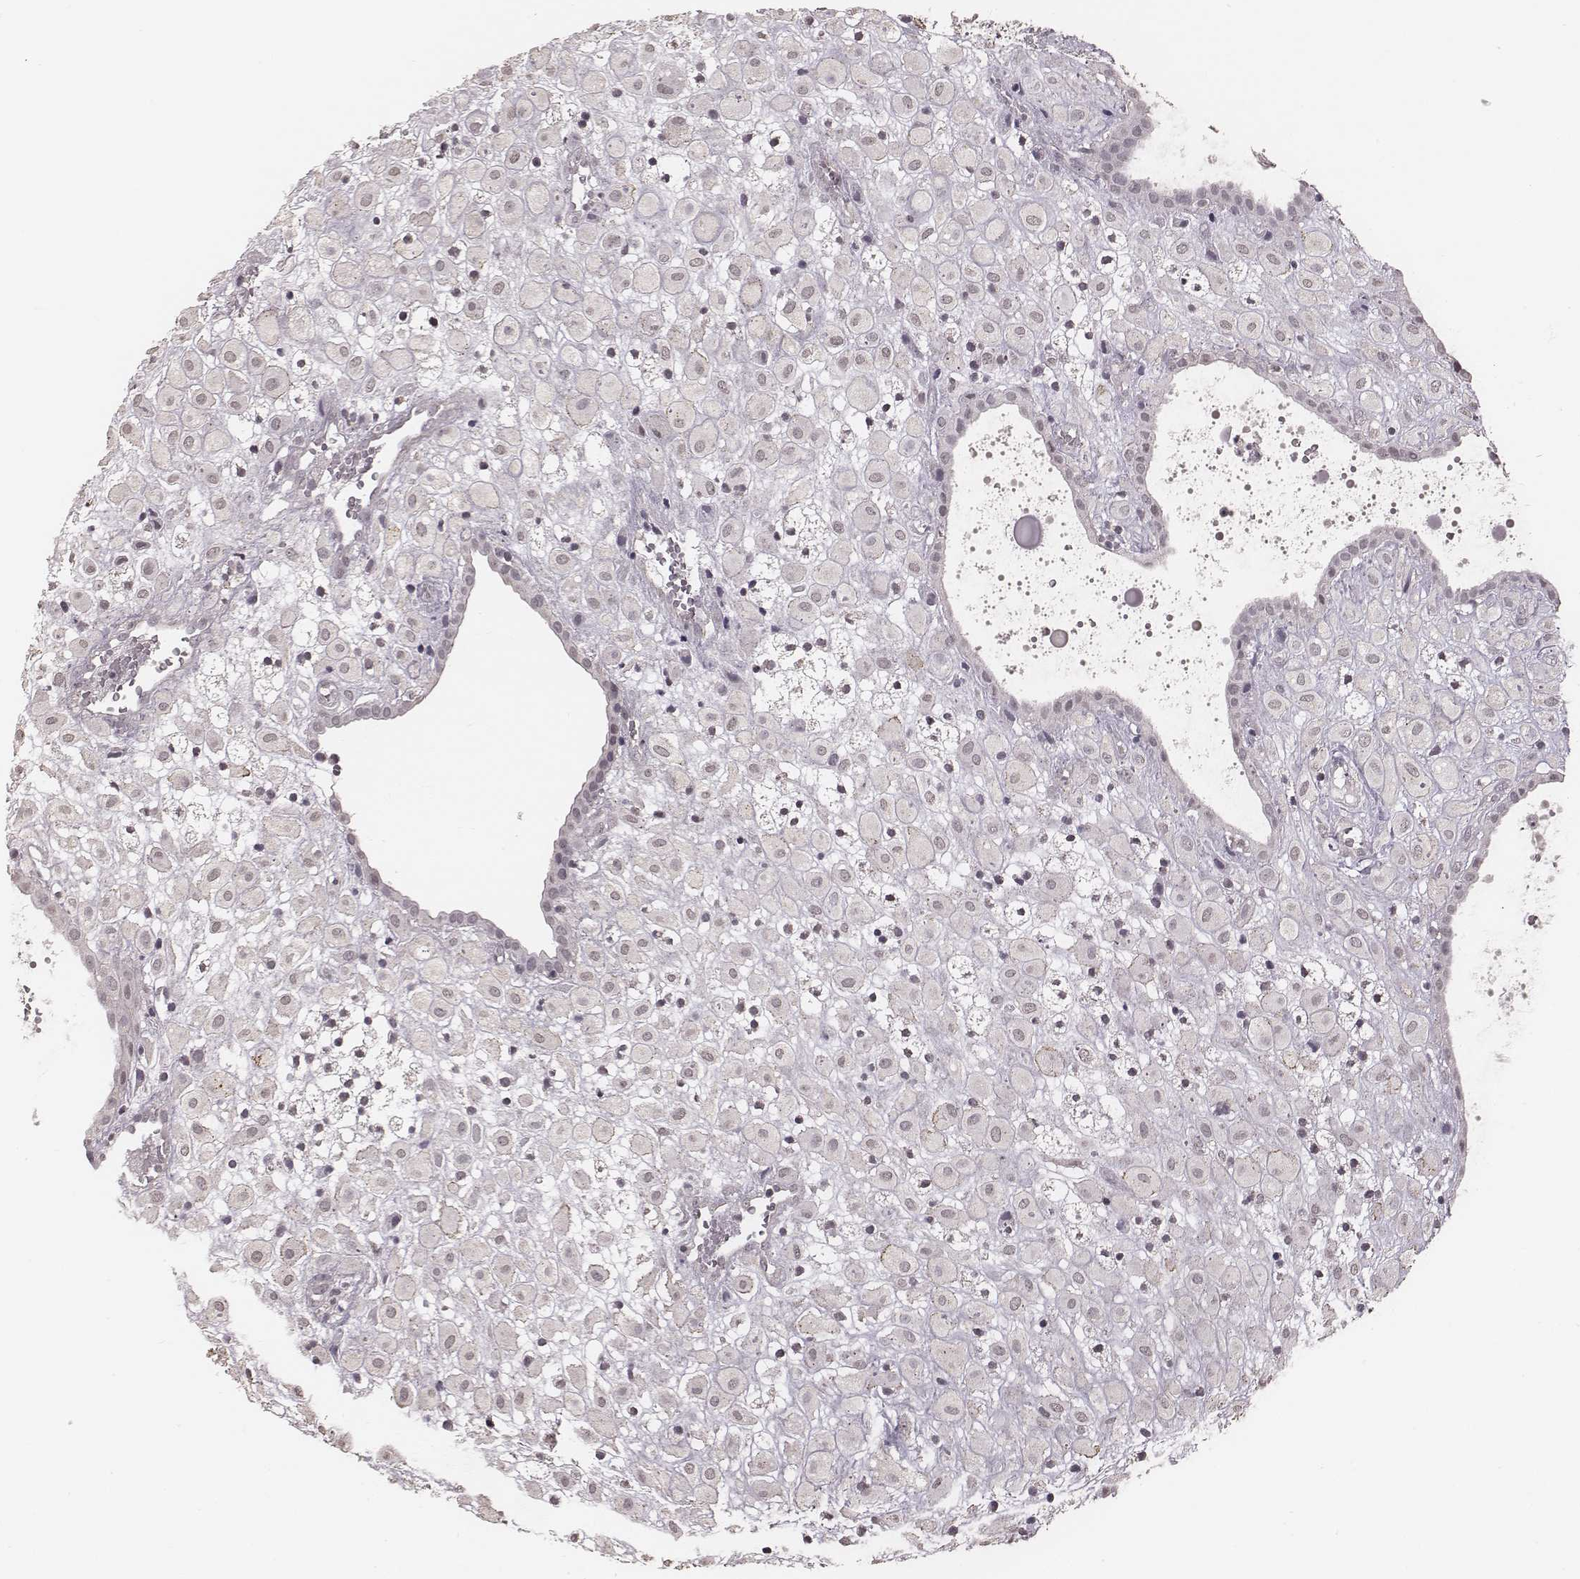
{"staining": {"intensity": "negative", "quantity": "none", "location": "none"}, "tissue": "placenta", "cell_type": "Decidual cells", "image_type": "normal", "snomed": [{"axis": "morphology", "description": "Normal tissue, NOS"}, {"axis": "topography", "description": "Placenta"}], "caption": "Immunohistochemistry of unremarkable human placenta displays no positivity in decidual cells.", "gene": "SLC7A4", "patient": {"sex": "female", "age": 24}}